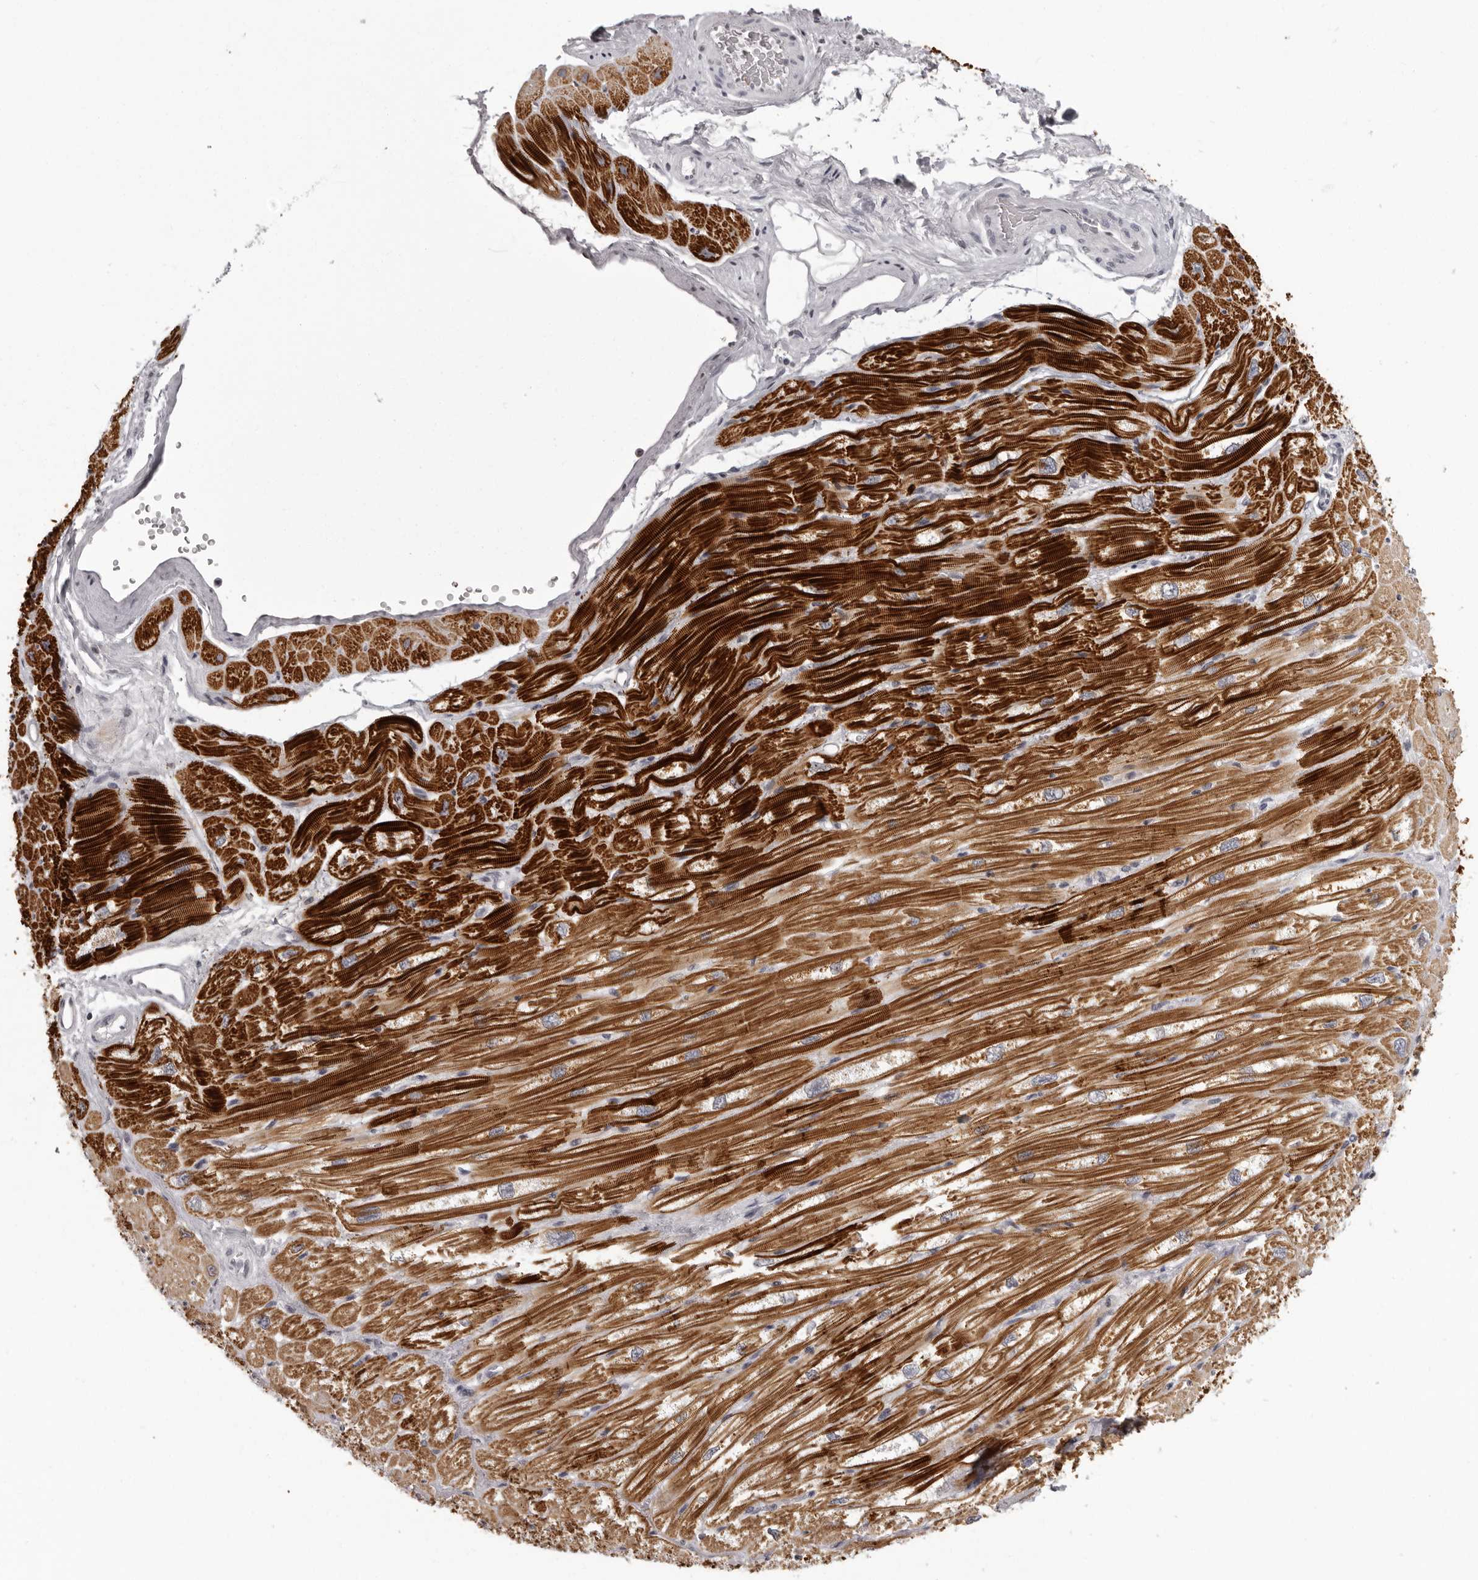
{"staining": {"intensity": "strong", "quantity": ">75%", "location": "cytoplasmic/membranous"}, "tissue": "heart muscle", "cell_type": "Cardiomyocytes", "image_type": "normal", "snomed": [{"axis": "morphology", "description": "Normal tissue, NOS"}, {"axis": "topography", "description": "Heart"}], "caption": "IHC (DAB (3,3'-diaminobenzidine)) staining of normal human heart muscle exhibits strong cytoplasmic/membranous protein expression in approximately >75% of cardiomyocytes. The protein is stained brown, and the nuclei are stained in blue (DAB IHC with brightfield microscopy, high magnification).", "gene": "C8orf74", "patient": {"sex": "male", "age": 50}}